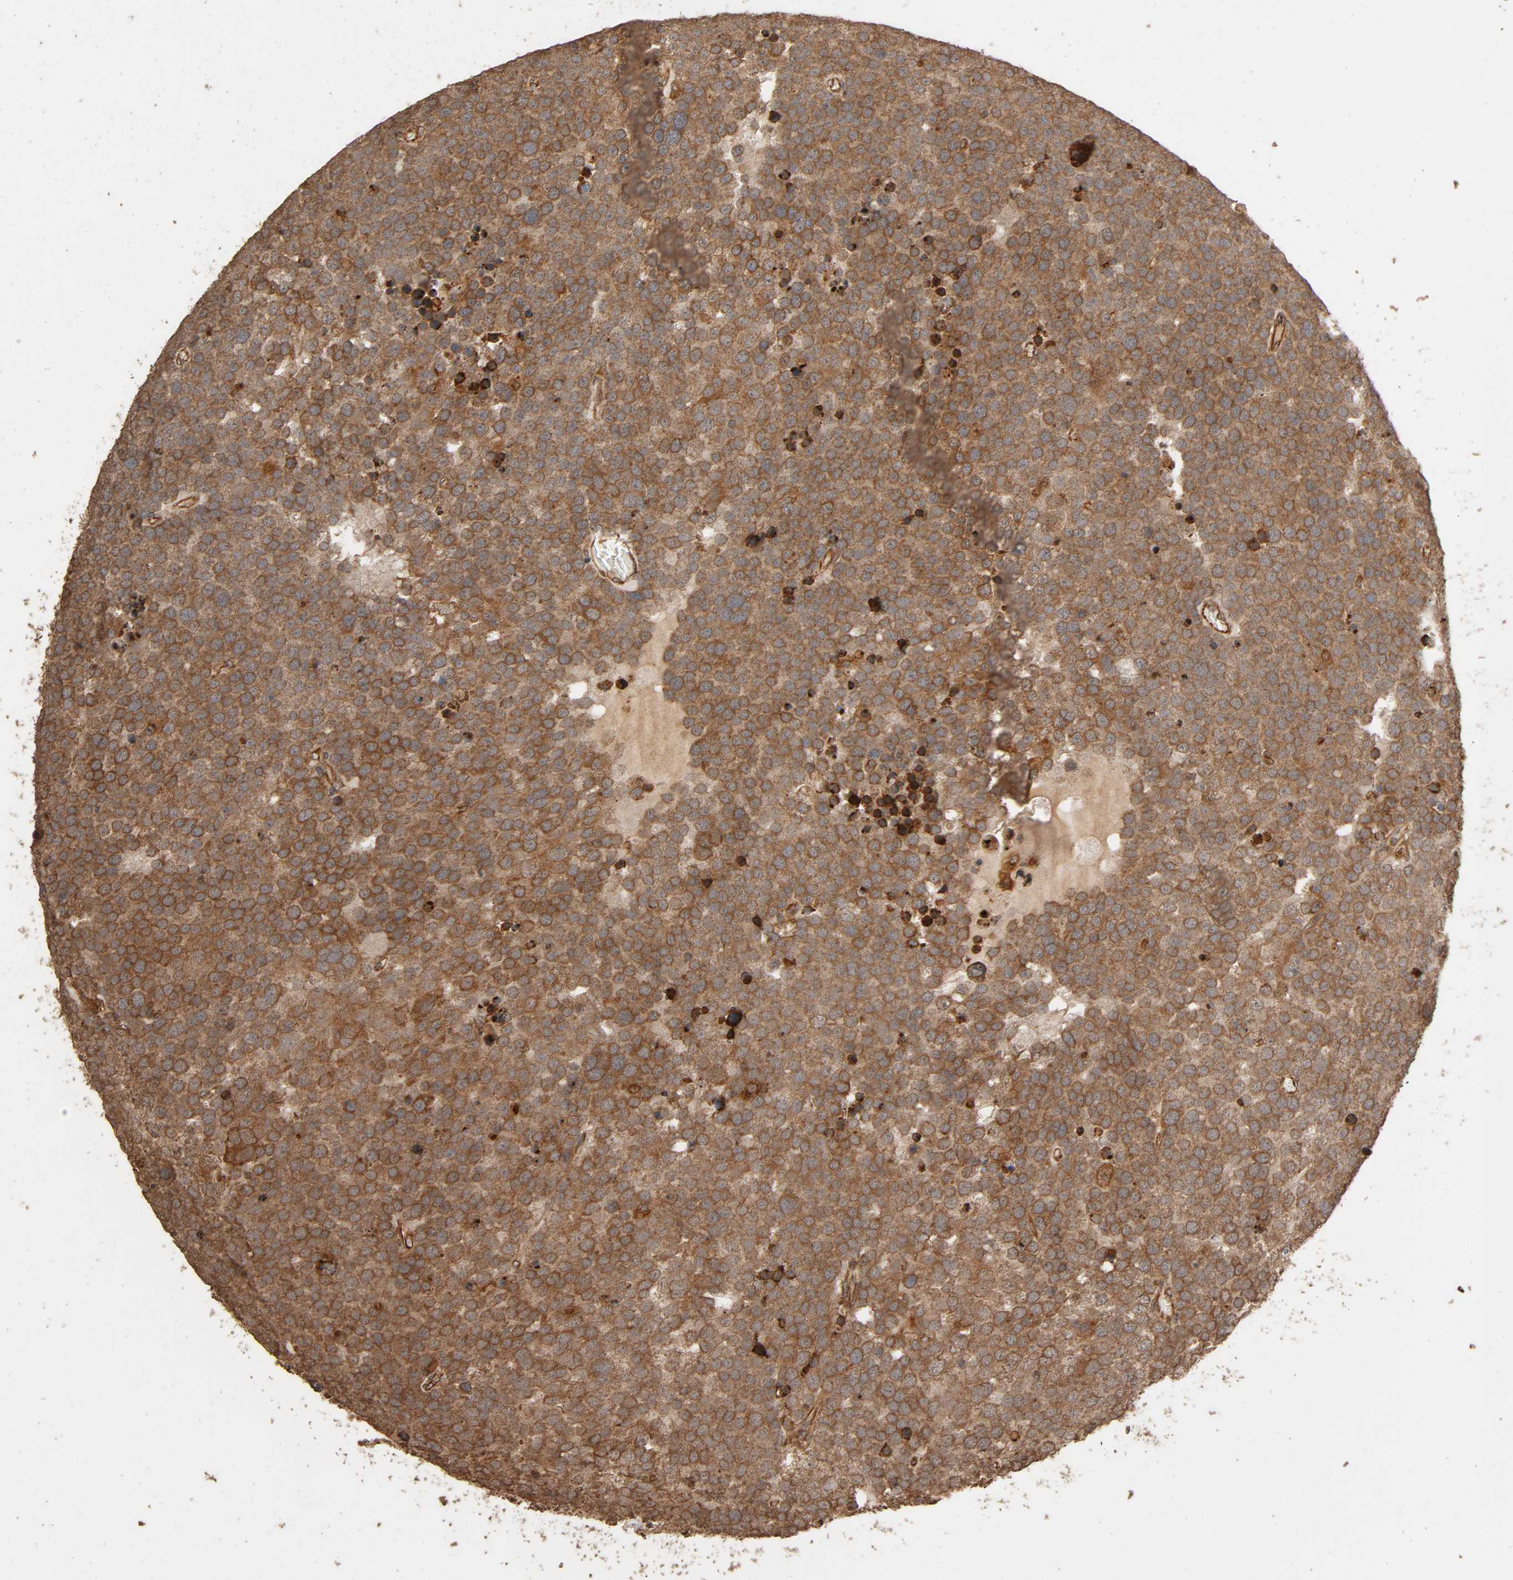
{"staining": {"intensity": "moderate", "quantity": "25%-75%", "location": "cytoplasmic/membranous"}, "tissue": "testis cancer", "cell_type": "Tumor cells", "image_type": "cancer", "snomed": [{"axis": "morphology", "description": "Seminoma, NOS"}, {"axis": "topography", "description": "Testis"}], "caption": "Testis cancer stained with immunohistochemistry reveals moderate cytoplasmic/membranous staining in approximately 25%-75% of tumor cells. (IHC, brightfield microscopy, high magnification).", "gene": "RPS6KA6", "patient": {"sex": "male", "age": 71}}